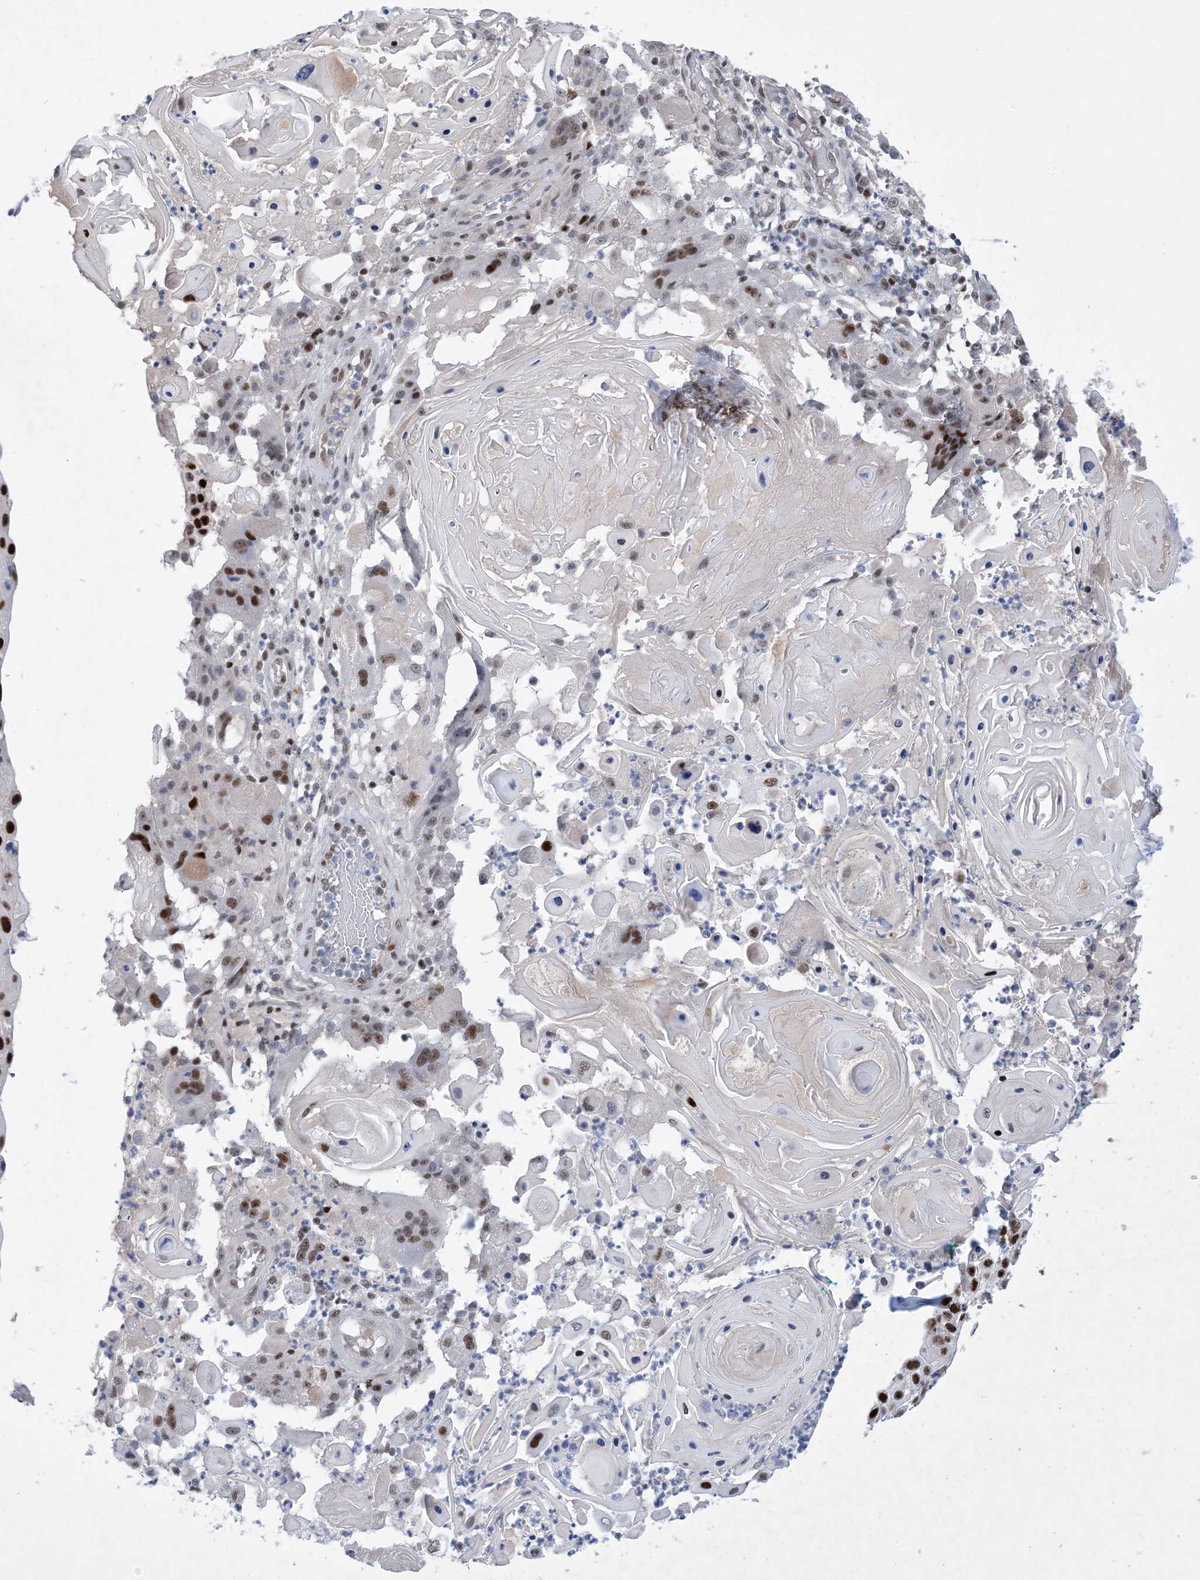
{"staining": {"intensity": "strong", "quantity": ">75%", "location": "nuclear"}, "tissue": "skin cancer", "cell_type": "Tumor cells", "image_type": "cancer", "snomed": [{"axis": "morphology", "description": "Squamous cell carcinoma, NOS"}, {"axis": "topography", "description": "Skin"}], "caption": "Immunohistochemistry image of human squamous cell carcinoma (skin) stained for a protein (brown), which reveals high levels of strong nuclear staining in about >75% of tumor cells.", "gene": "TSPYL1", "patient": {"sex": "female", "age": 44}}